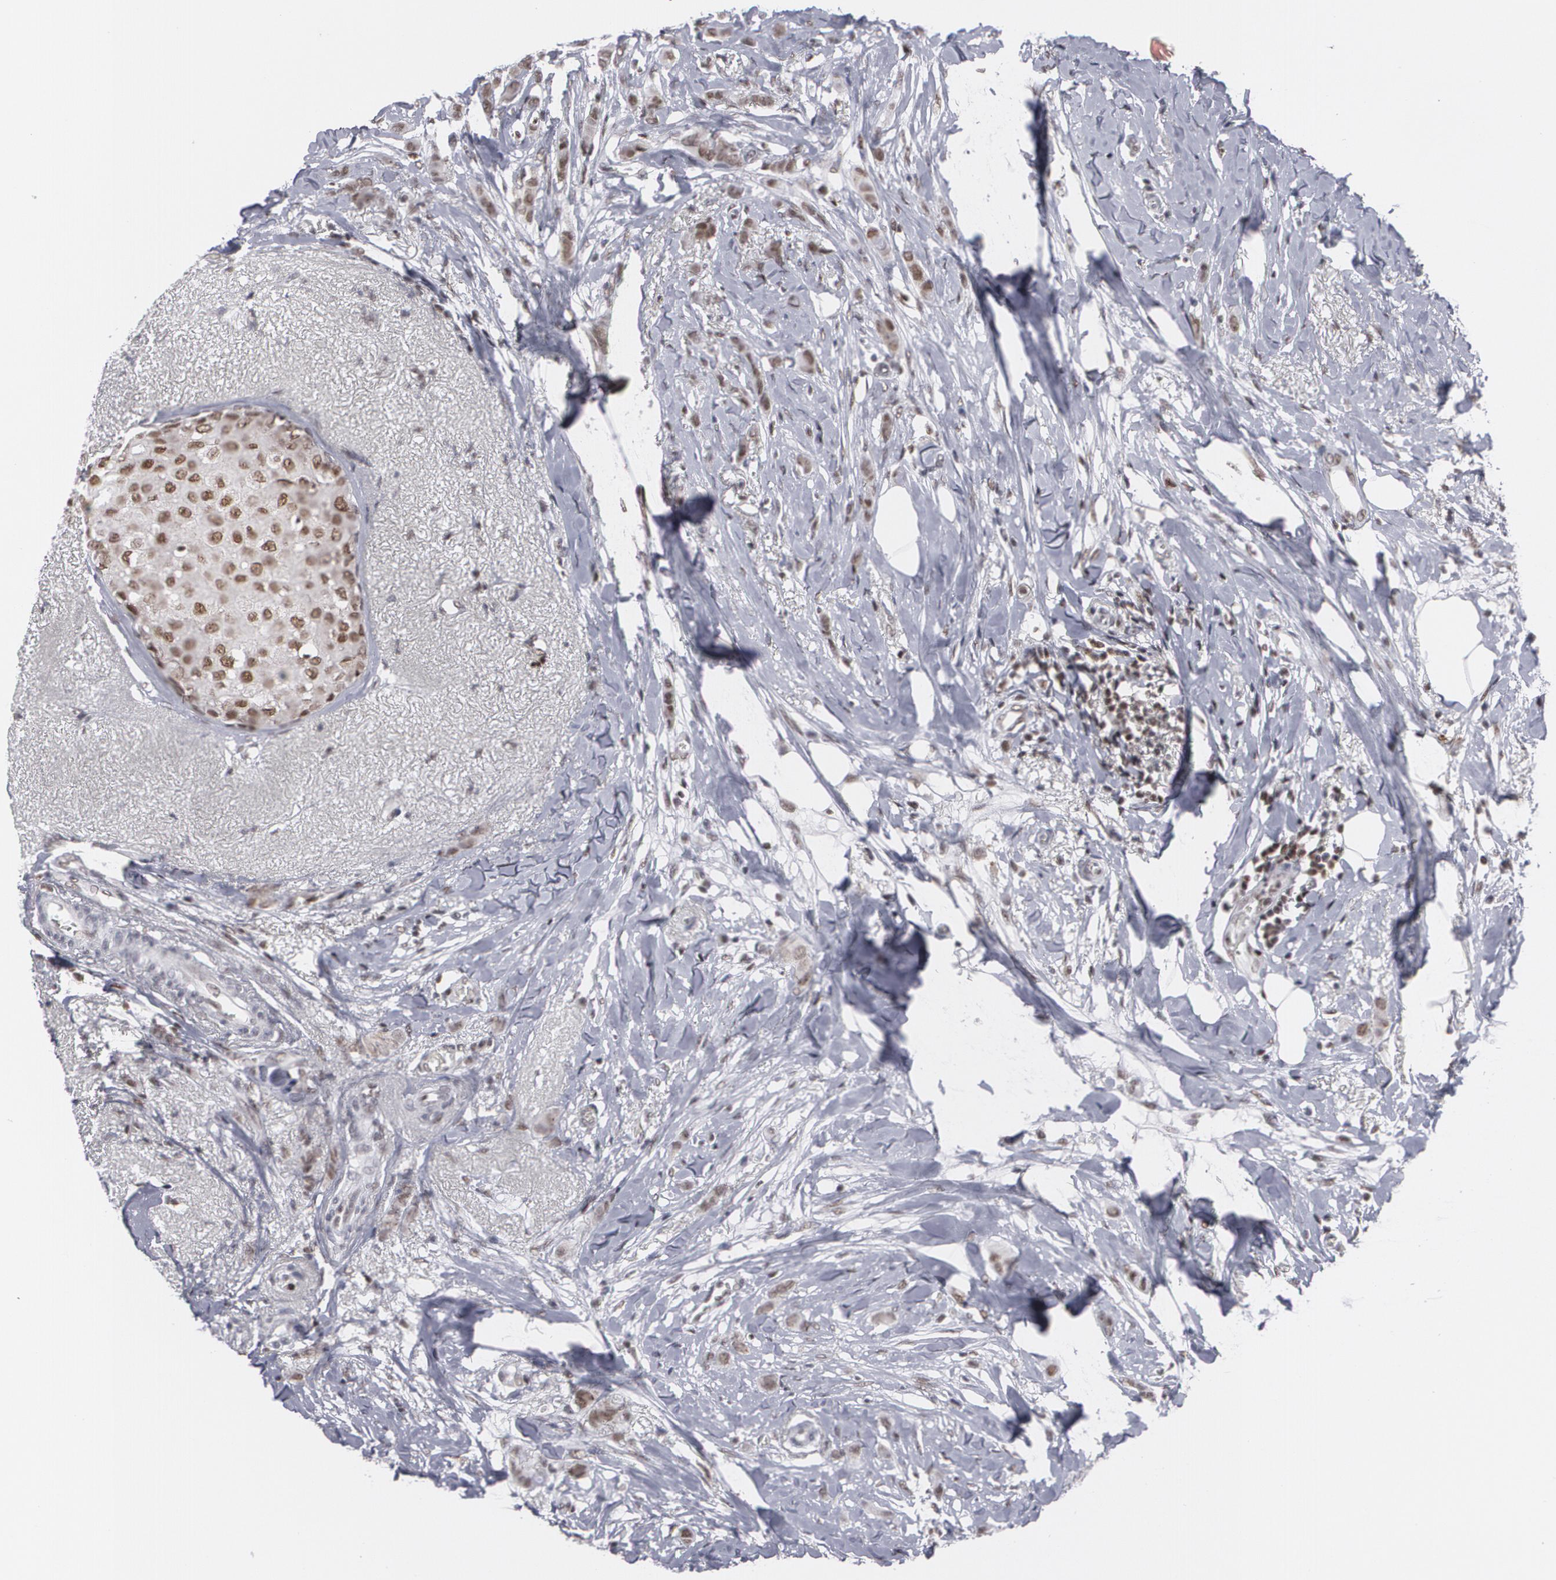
{"staining": {"intensity": "strong", "quantity": ">75%", "location": "nuclear"}, "tissue": "breast cancer", "cell_type": "Tumor cells", "image_type": "cancer", "snomed": [{"axis": "morphology", "description": "Lobular carcinoma"}, {"axis": "topography", "description": "Breast"}], "caption": "A histopathology image of breast cancer (lobular carcinoma) stained for a protein displays strong nuclear brown staining in tumor cells.", "gene": "MCL1", "patient": {"sex": "female", "age": 55}}